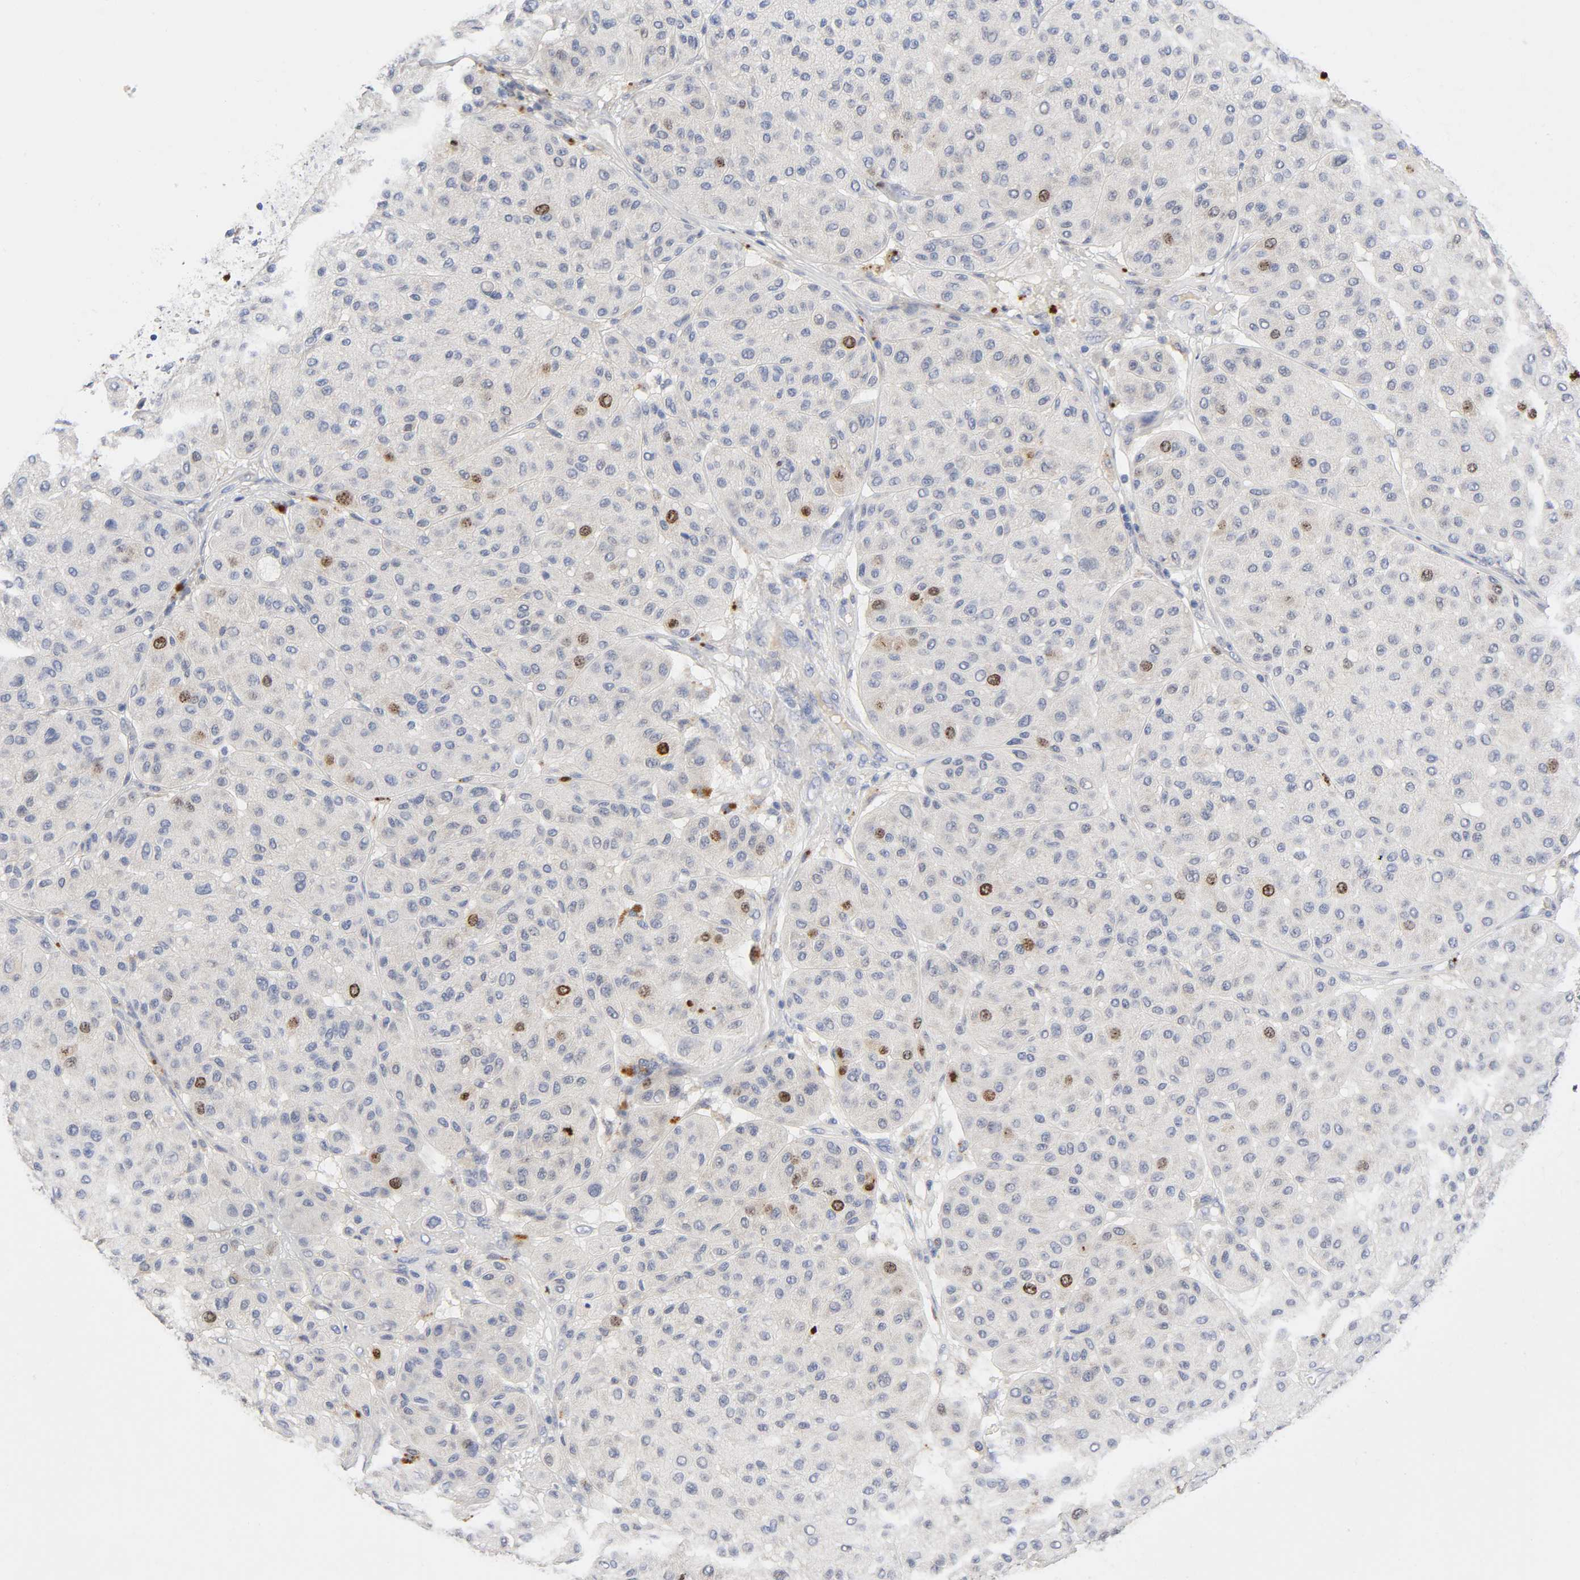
{"staining": {"intensity": "moderate", "quantity": "<25%", "location": "nuclear"}, "tissue": "melanoma", "cell_type": "Tumor cells", "image_type": "cancer", "snomed": [{"axis": "morphology", "description": "Normal tissue, NOS"}, {"axis": "morphology", "description": "Malignant melanoma, Metastatic site"}, {"axis": "topography", "description": "Skin"}], "caption": "Melanoma tissue shows moderate nuclear expression in approximately <25% of tumor cells, visualized by immunohistochemistry.", "gene": "BIRC5", "patient": {"sex": "male", "age": 41}}